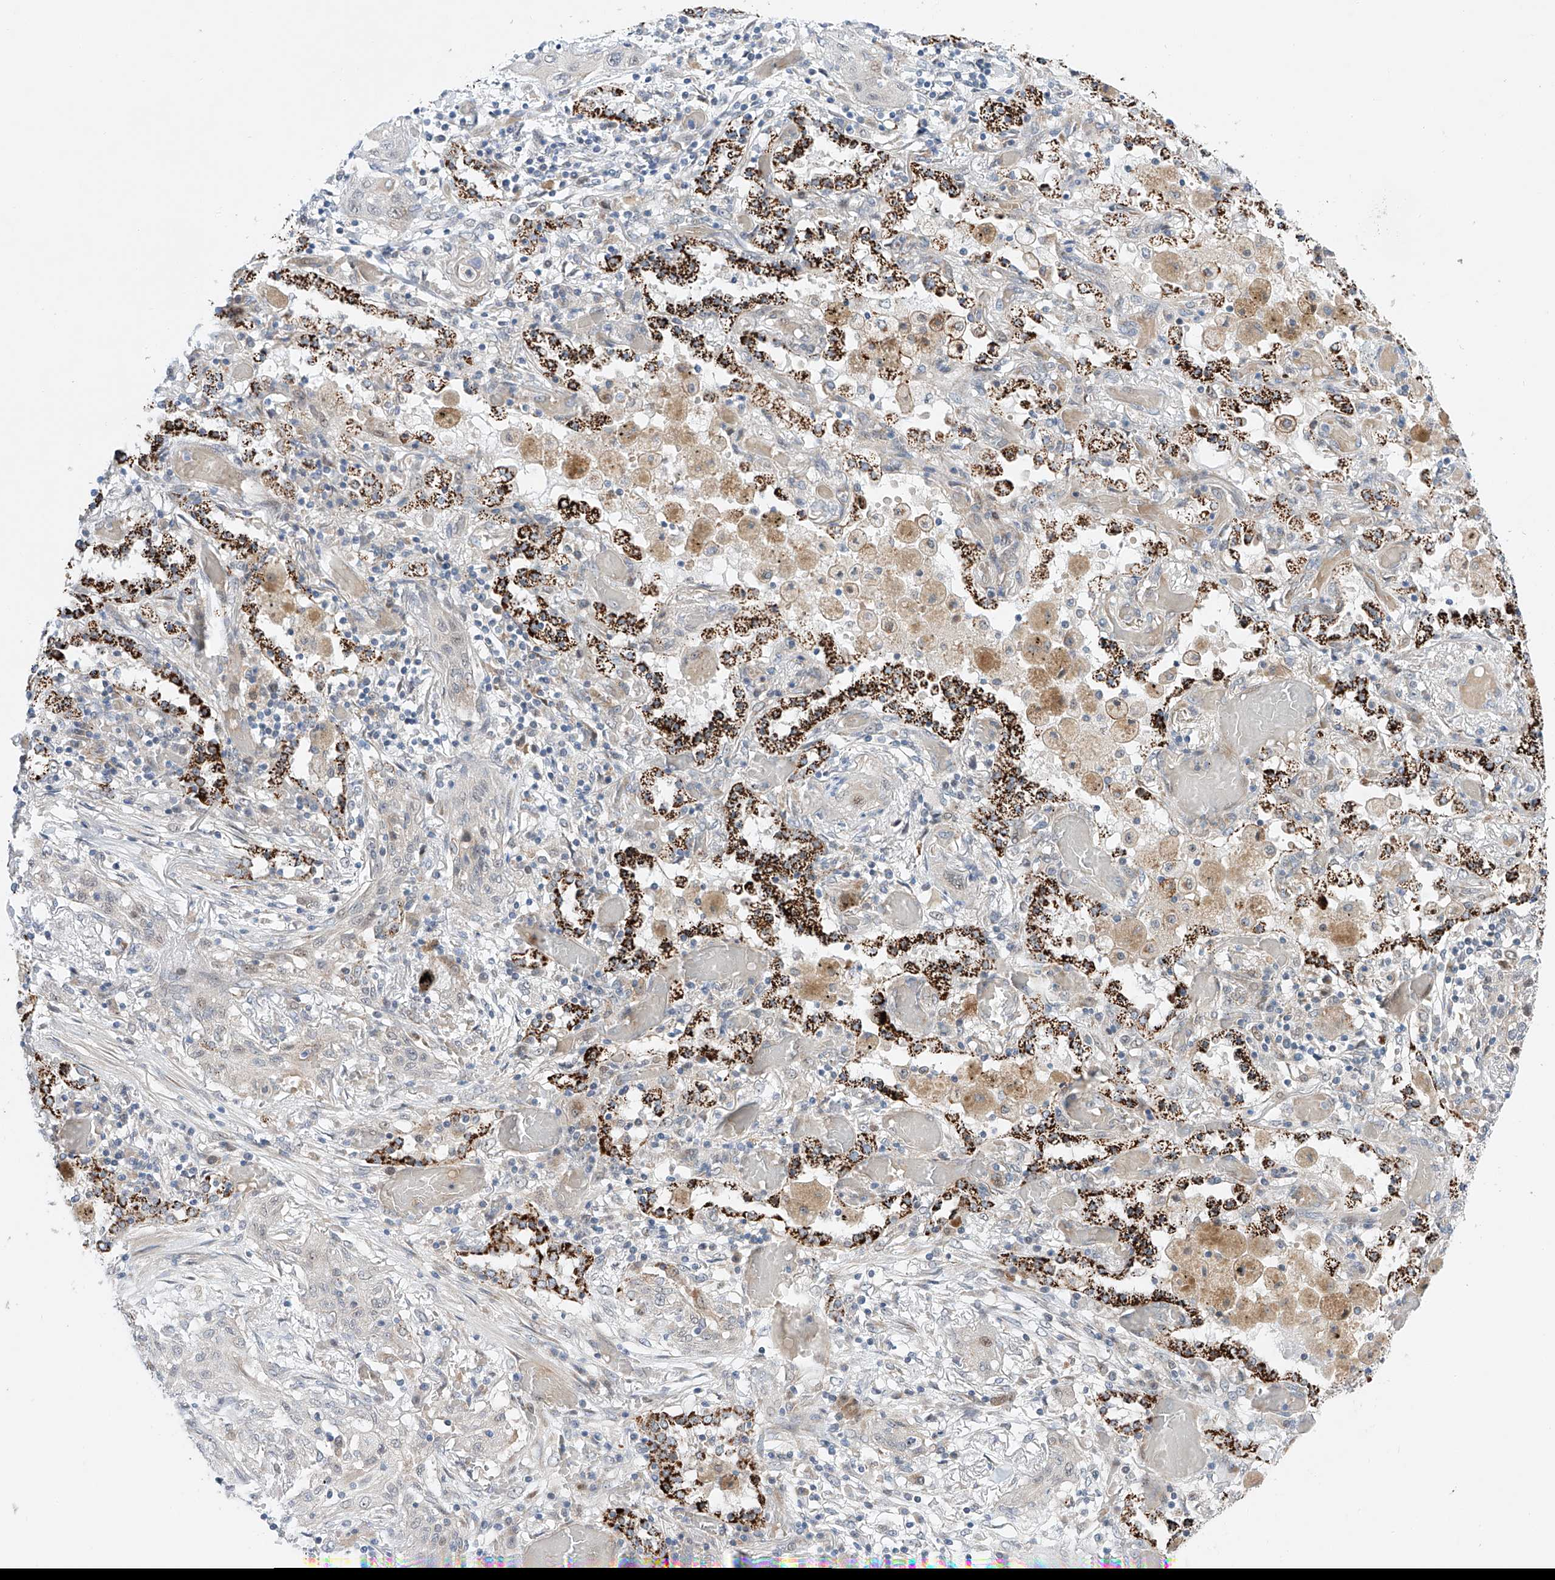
{"staining": {"intensity": "negative", "quantity": "none", "location": "none"}, "tissue": "lung cancer", "cell_type": "Tumor cells", "image_type": "cancer", "snomed": [{"axis": "morphology", "description": "Squamous cell carcinoma, NOS"}, {"axis": "topography", "description": "Lung"}], "caption": "The micrograph shows no significant staining in tumor cells of lung cancer (squamous cell carcinoma). (Immunohistochemistry (ihc), brightfield microscopy, high magnification).", "gene": "CLDND1", "patient": {"sex": "female", "age": 47}}